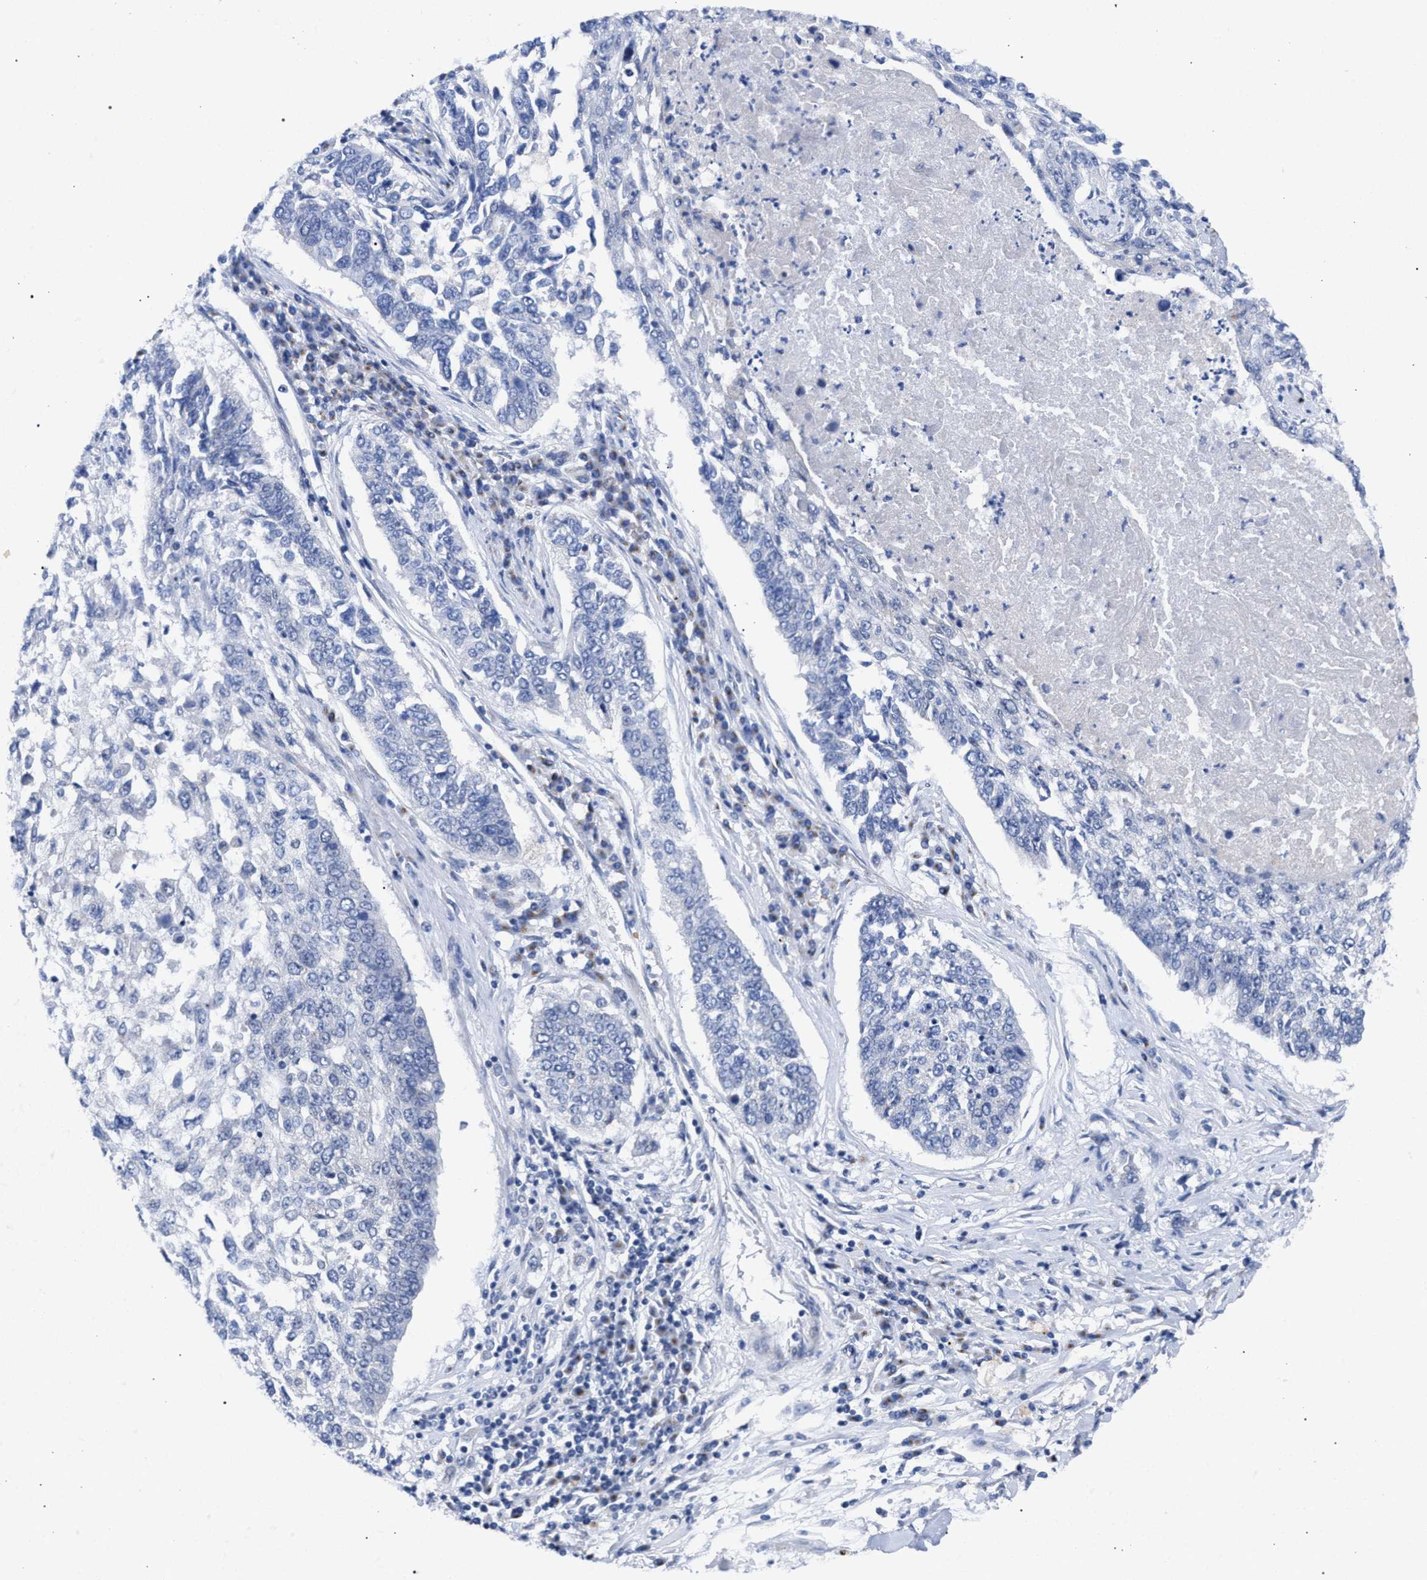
{"staining": {"intensity": "negative", "quantity": "none", "location": "none"}, "tissue": "lung cancer", "cell_type": "Tumor cells", "image_type": "cancer", "snomed": [{"axis": "morphology", "description": "Normal tissue, NOS"}, {"axis": "morphology", "description": "Squamous cell carcinoma, NOS"}, {"axis": "topography", "description": "Cartilage tissue"}, {"axis": "topography", "description": "Bronchus"}, {"axis": "topography", "description": "Lung"}], "caption": "This is an immunohistochemistry micrograph of squamous cell carcinoma (lung). There is no staining in tumor cells.", "gene": "GOLGA2", "patient": {"sex": "female", "age": 49}}